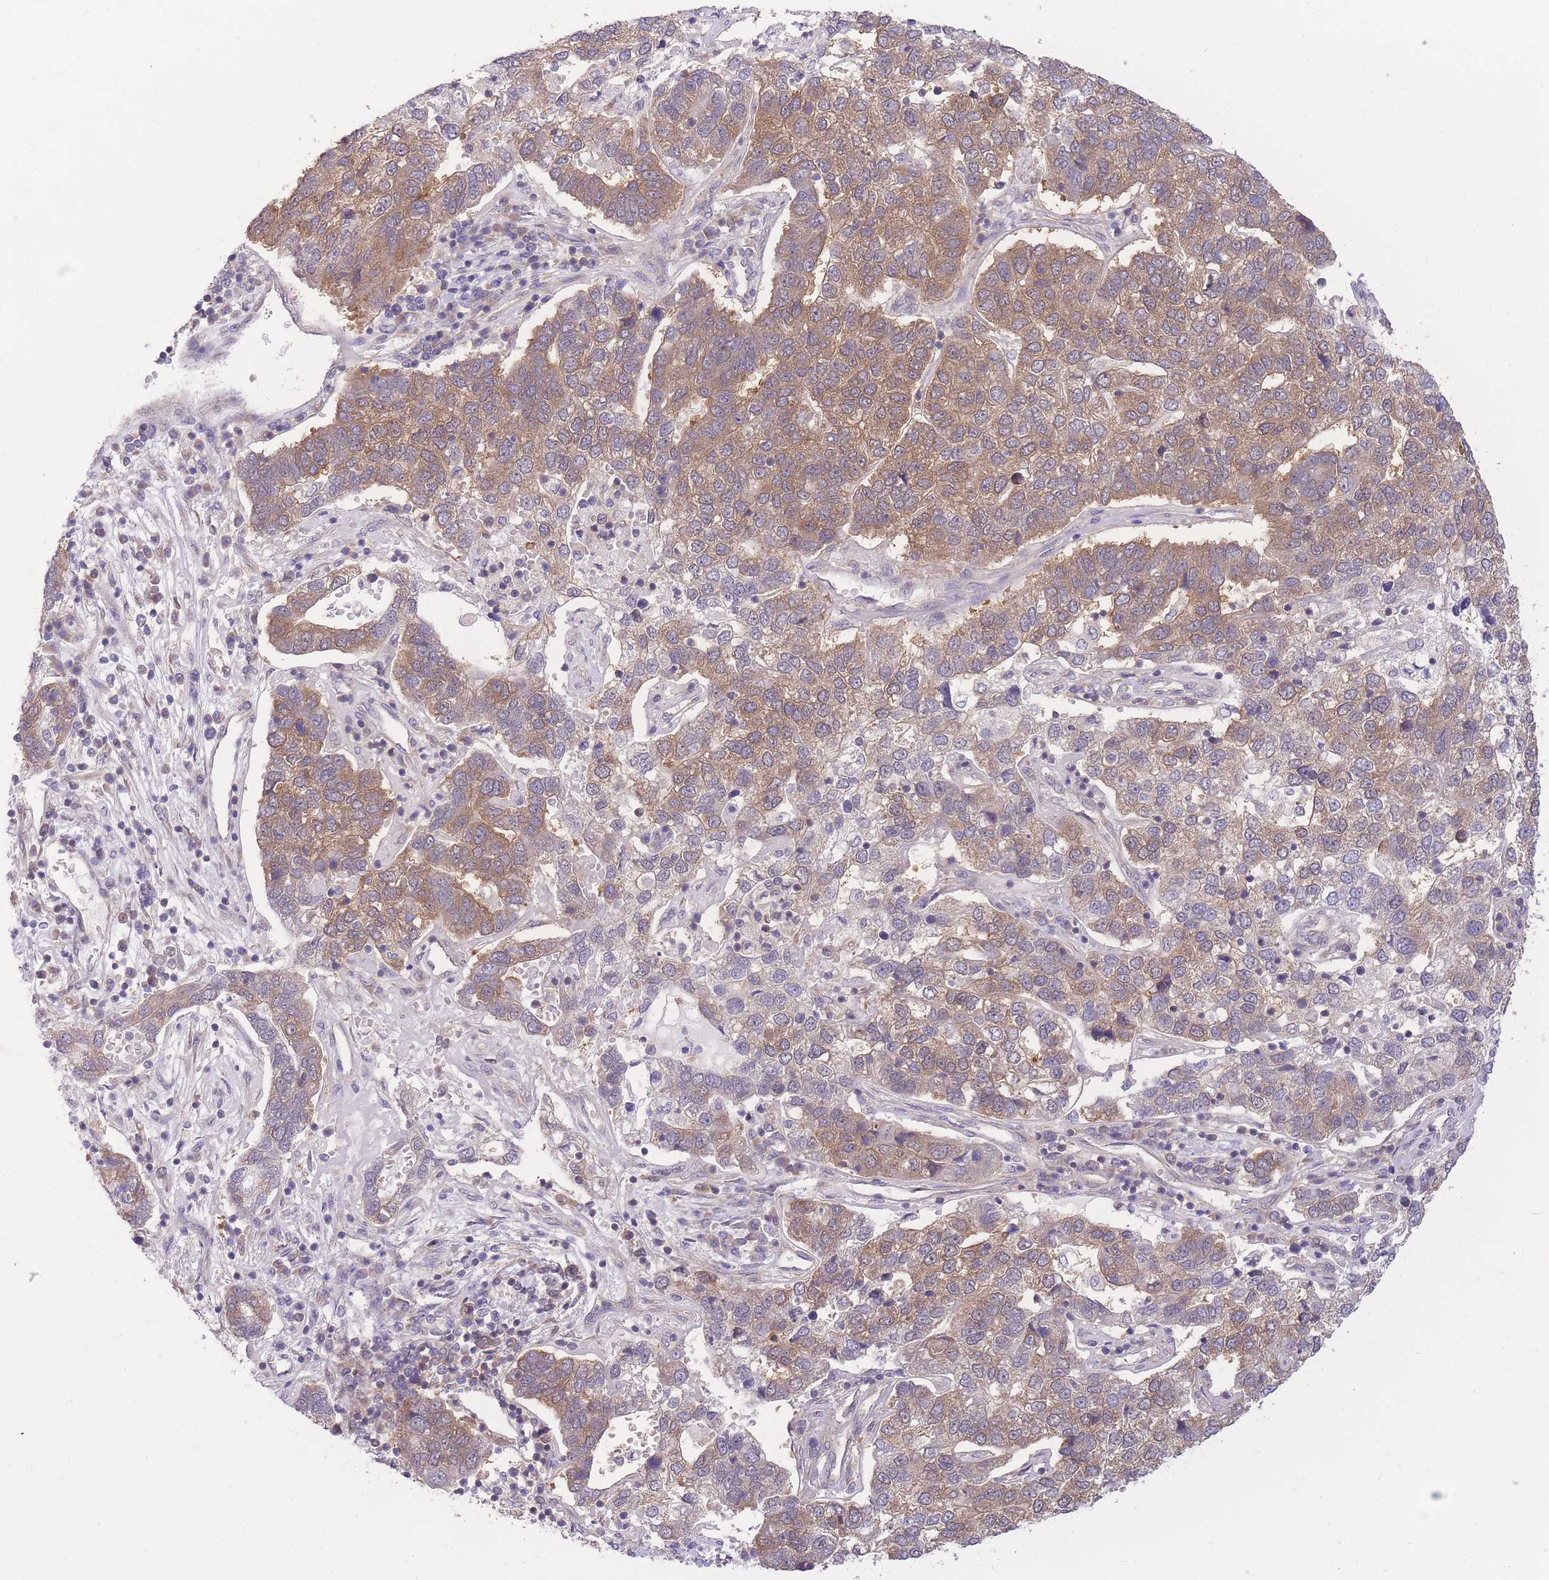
{"staining": {"intensity": "moderate", "quantity": ">75%", "location": "cytoplasmic/membranous"}, "tissue": "pancreatic cancer", "cell_type": "Tumor cells", "image_type": "cancer", "snomed": [{"axis": "morphology", "description": "Adenocarcinoma, NOS"}, {"axis": "topography", "description": "Pancreas"}], "caption": "Immunohistochemical staining of human pancreatic cancer (adenocarcinoma) exhibits medium levels of moderate cytoplasmic/membranous staining in approximately >75% of tumor cells.", "gene": "PFDN6", "patient": {"sex": "female", "age": 61}}